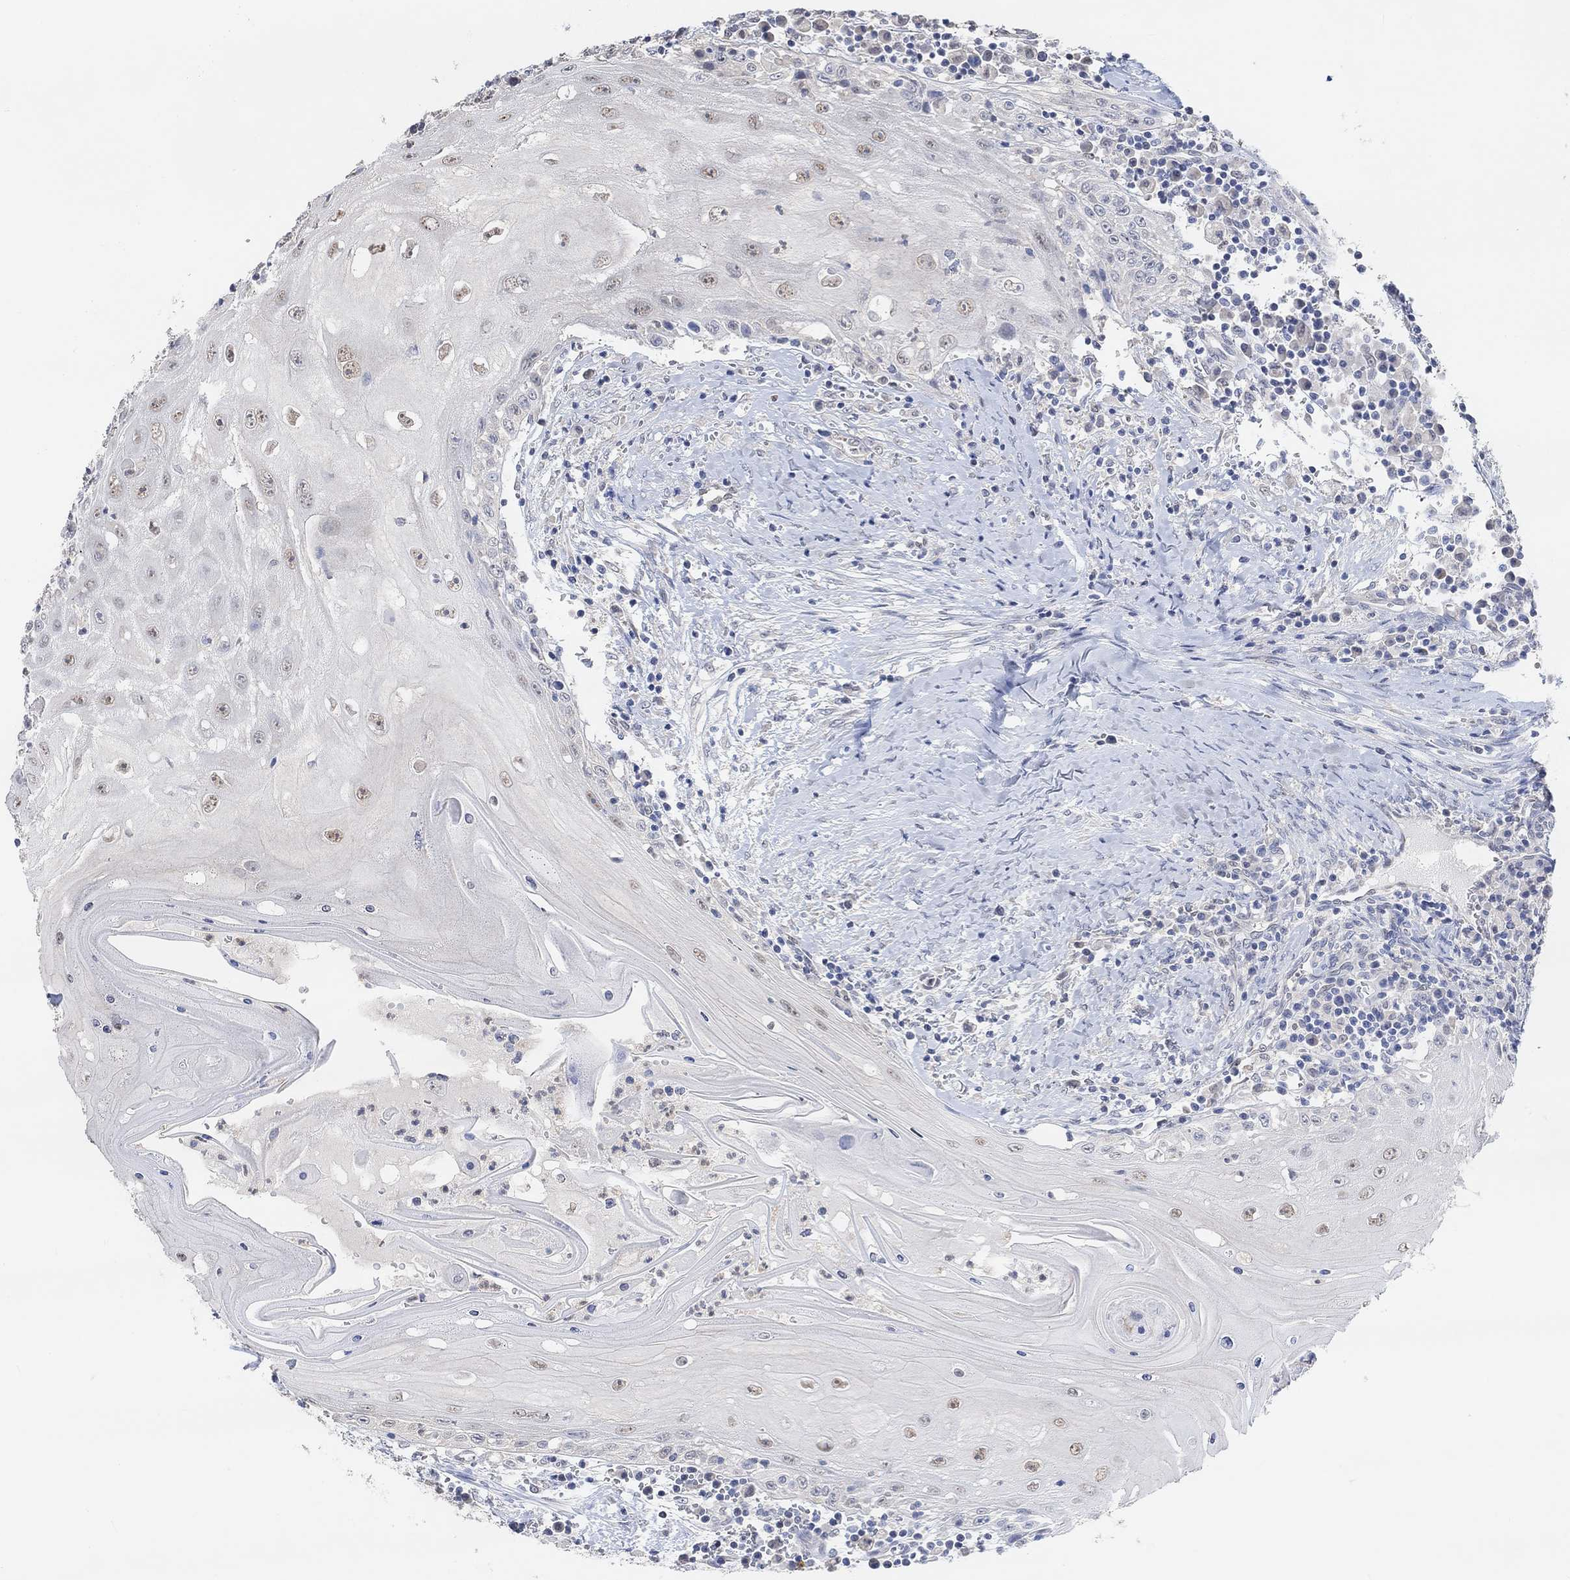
{"staining": {"intensity": "weak", "quantity": "25%-75%", "location": "nuclear"}, "tissue": "head and neck cancer", "cell_type": "Tumor cells", "image_type": "cancer", "snomed": [{"axis": "morphology", "description": "Squamous cell carcinoma, NOS"}, {"axis": "topography", "description": "Oral tissue"}, {"axis": "topography", "description": "Head-Neck"}], "caption": "Immunohistochemical staining of human head and neck cancer demonstrates low levels of weak nuclear protein expression in approximately 25%-75% of tumor cells. (Brightfield microscopy of DAB IHC at high magnification).", "gene": "MUC1", "patient": {"sex": "male", "age": 58}}